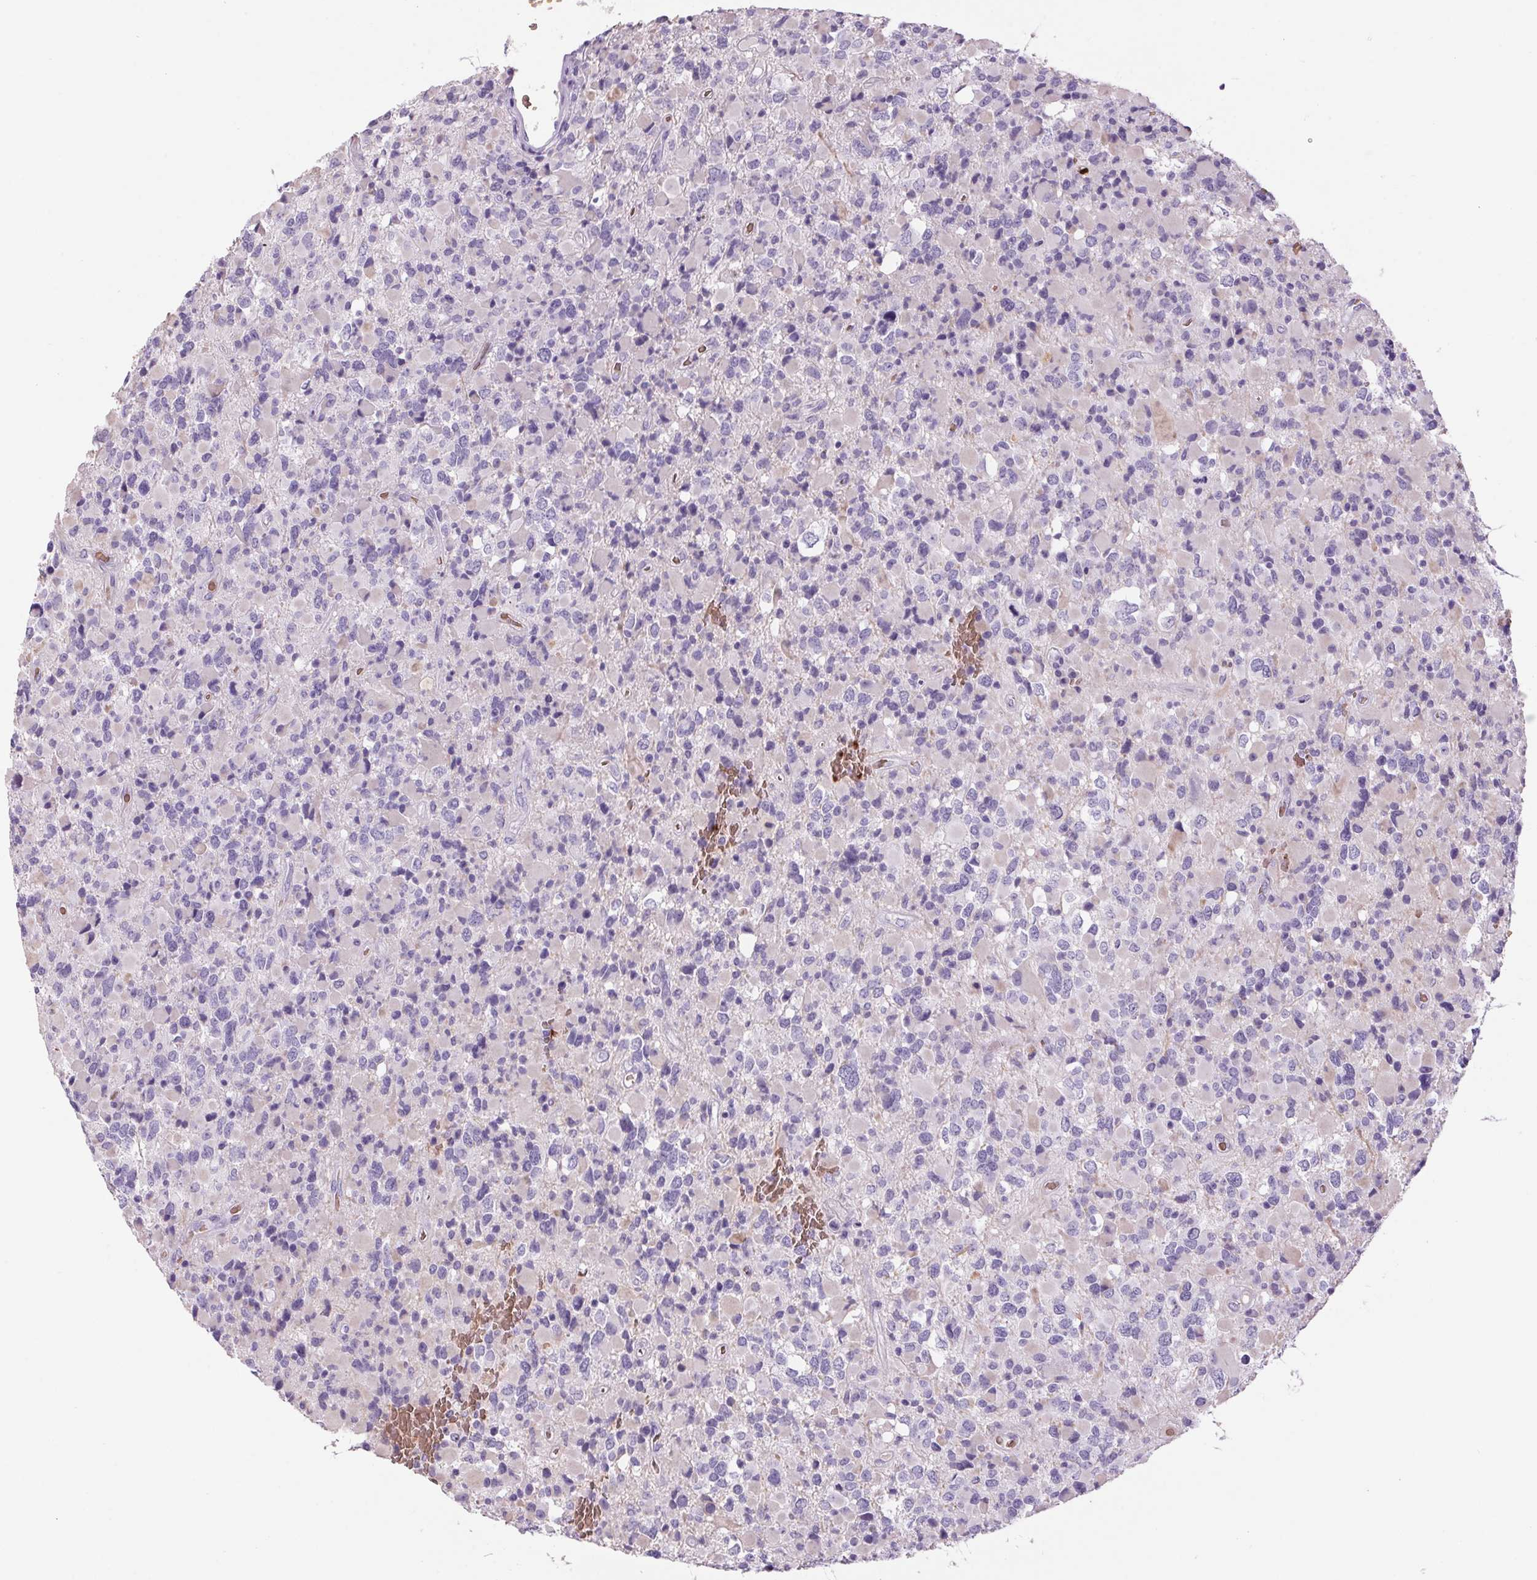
{"staining": {"intensity": "negative", "quantity": "none", "location": "none"}, "tissue": "glioma", "cell_type": "Tumor cells", "image_type": "cancer", "snomed": [{"axis": "morphology", "description": "Glioma, malignant, High grade"}, {"axis": "topography", "description": "Brain"}], "caption": "A photomicrograph of glioma stained for a protein reveals no brown staining in tumor cells. Nuclei are stained in blue.", "gene": "HBQ1", "patient": {"sex": "female", "age": 40}}